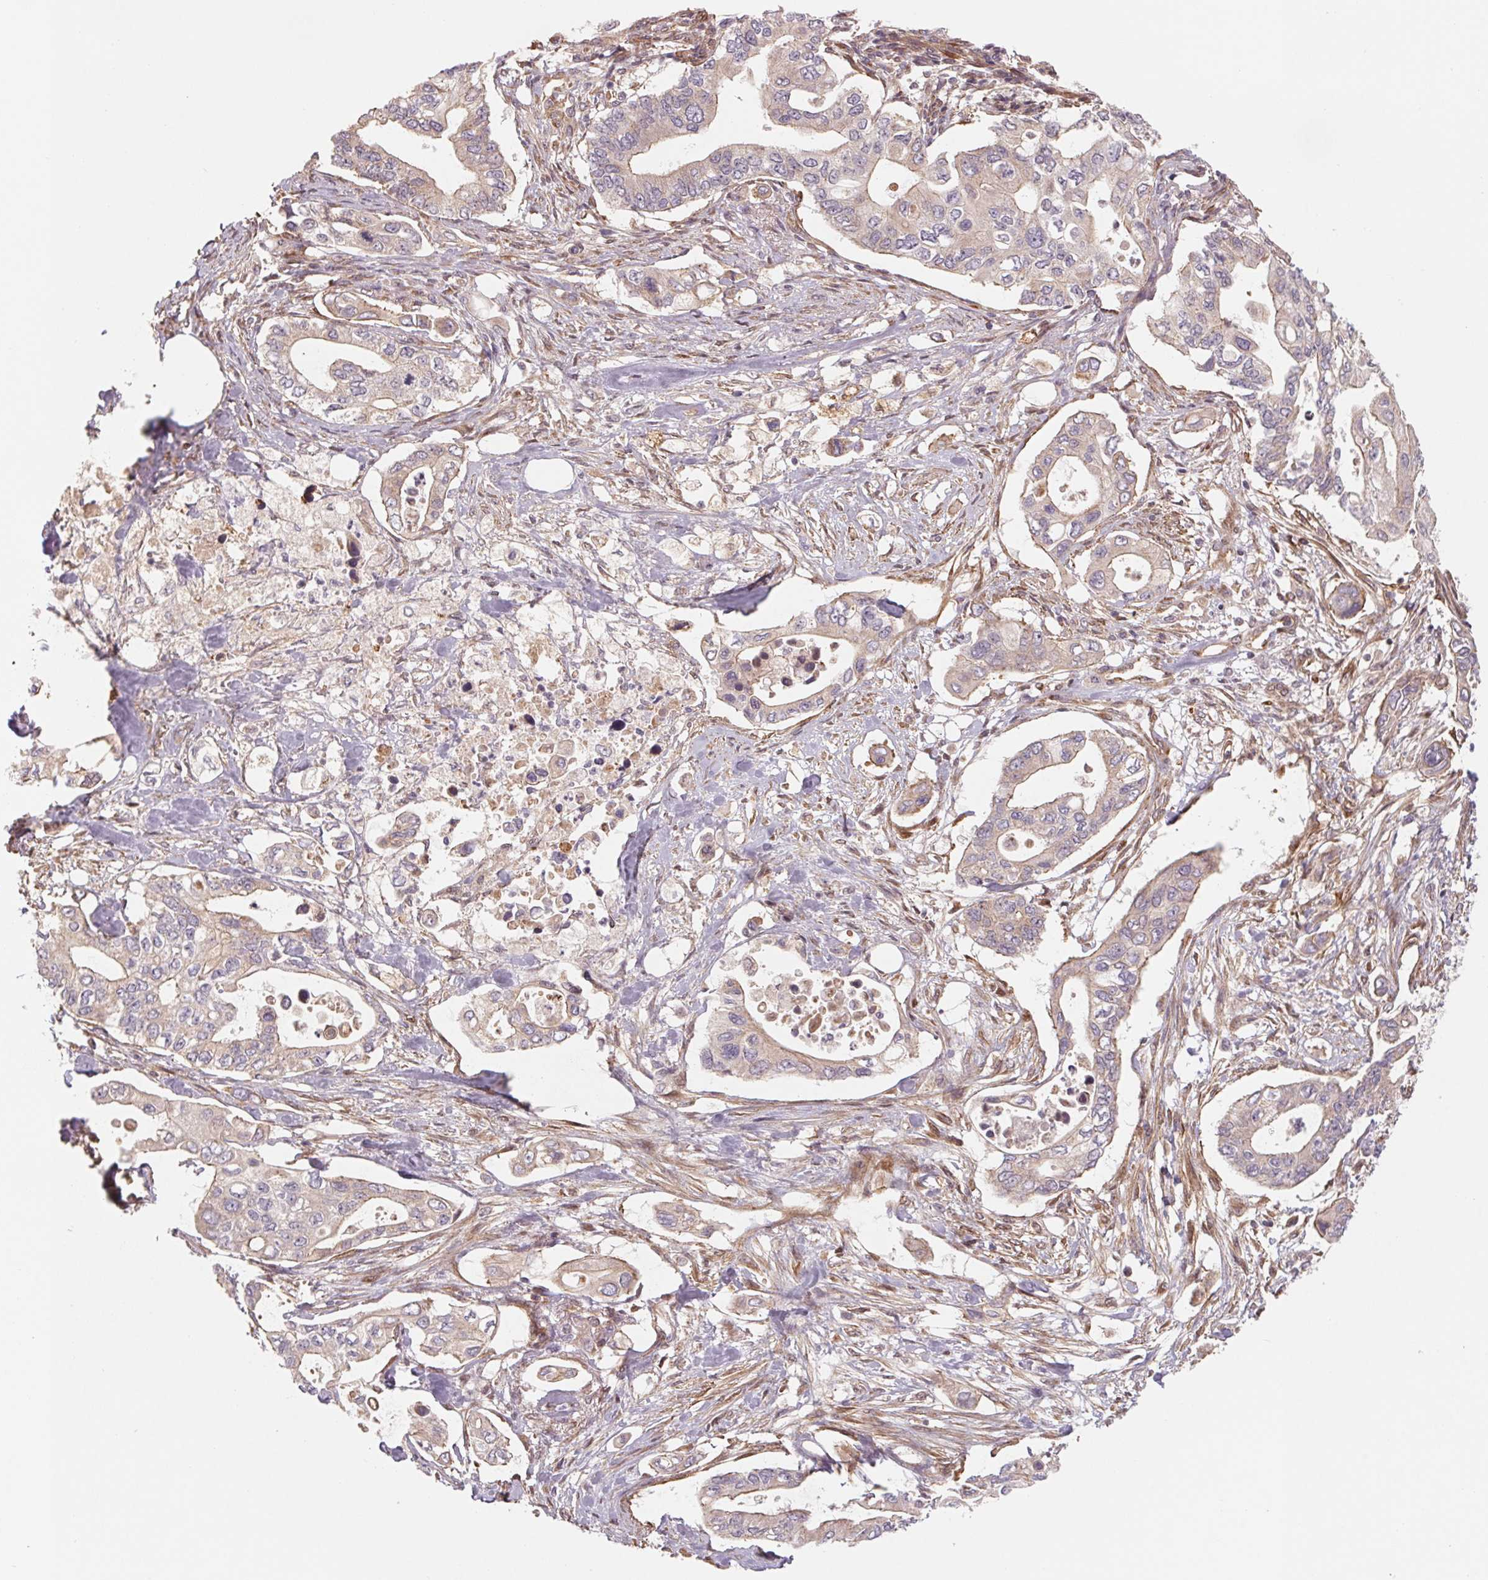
{"staining": {"intensity": "weak", "quantity": "25%-75%", "location": "cytoplasmic/membranous"}, "tissue": "pancreatic cancer", "cell_type": "Tumor cells", "image_type": "cancer", "snomed": [{"axis": "morphology", "description": "Adenocarcinoma, NOS"}, {"axis": "topography", "description": "Pancreas"}], "caption": "Brown immunohistochemical staining in human pancreatic adenocarcinoma exhibits weak cytoplasmic/membranous expression in approximately 25%-75% of tumor cells.", "gene": "CCDC112", "patient": {"sex": "female", "age": 63}}